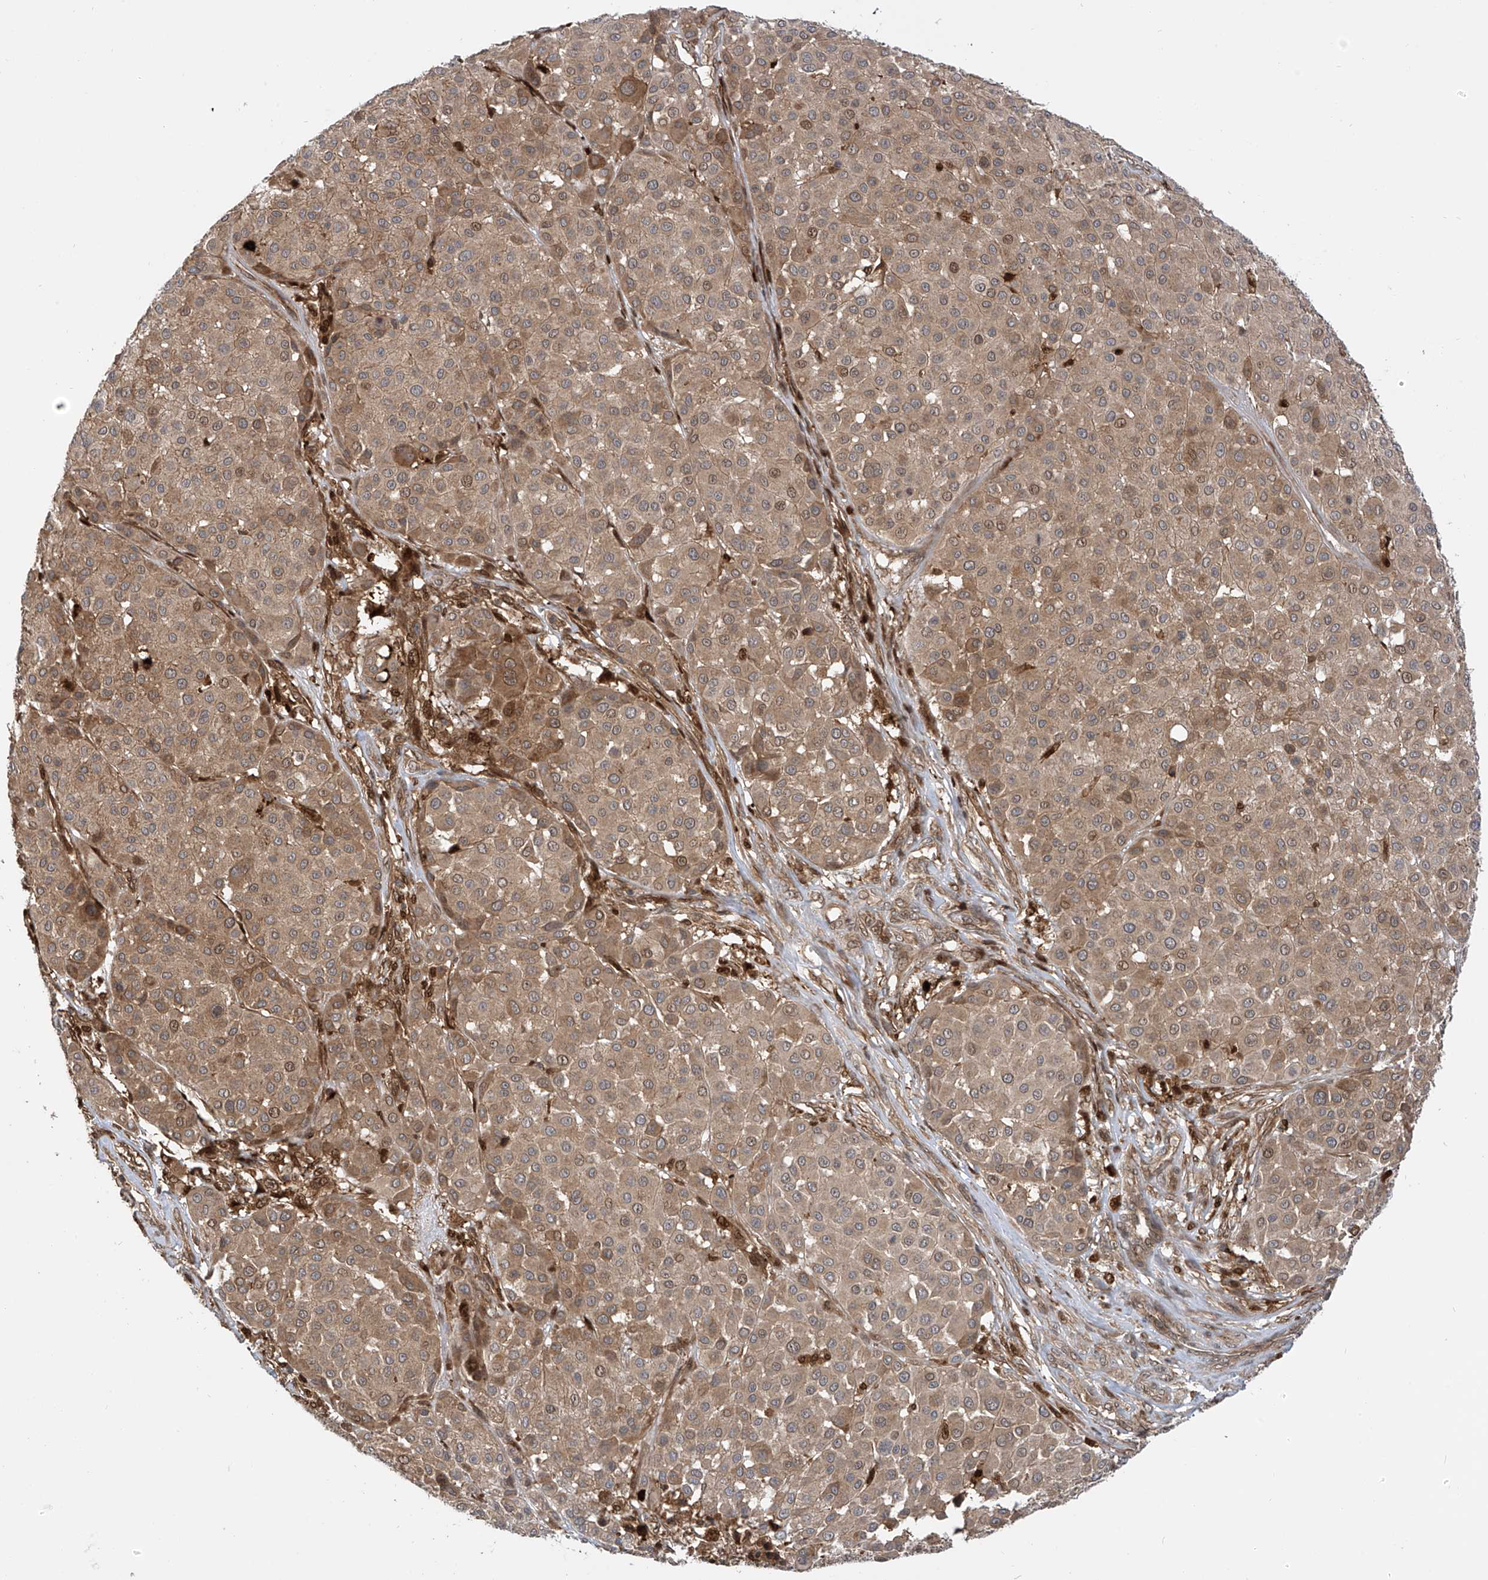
{"staining": {"intensity": "moderate", "quantity": ">75%", "location": "cytoplasmic/membranous"}, "tissue": "melanoma", "cell_type": "Tumor cells", "image_type": "cancer", "snomed": [{"axis": "morphology", "description": "Malignant melanoma, Metastatic site"}, {"axis": "topography", "description": "Soft tissue"}], "caption": "Approximately >75% of tumor cells in malignant melanoma (metastatic site) display moderate cytoplasmic/membranous protein positivity as visualized by brown immunohistochemical staining.", "gene": "ATAD2B", "patient": {"sex": "male", "age": 41}}